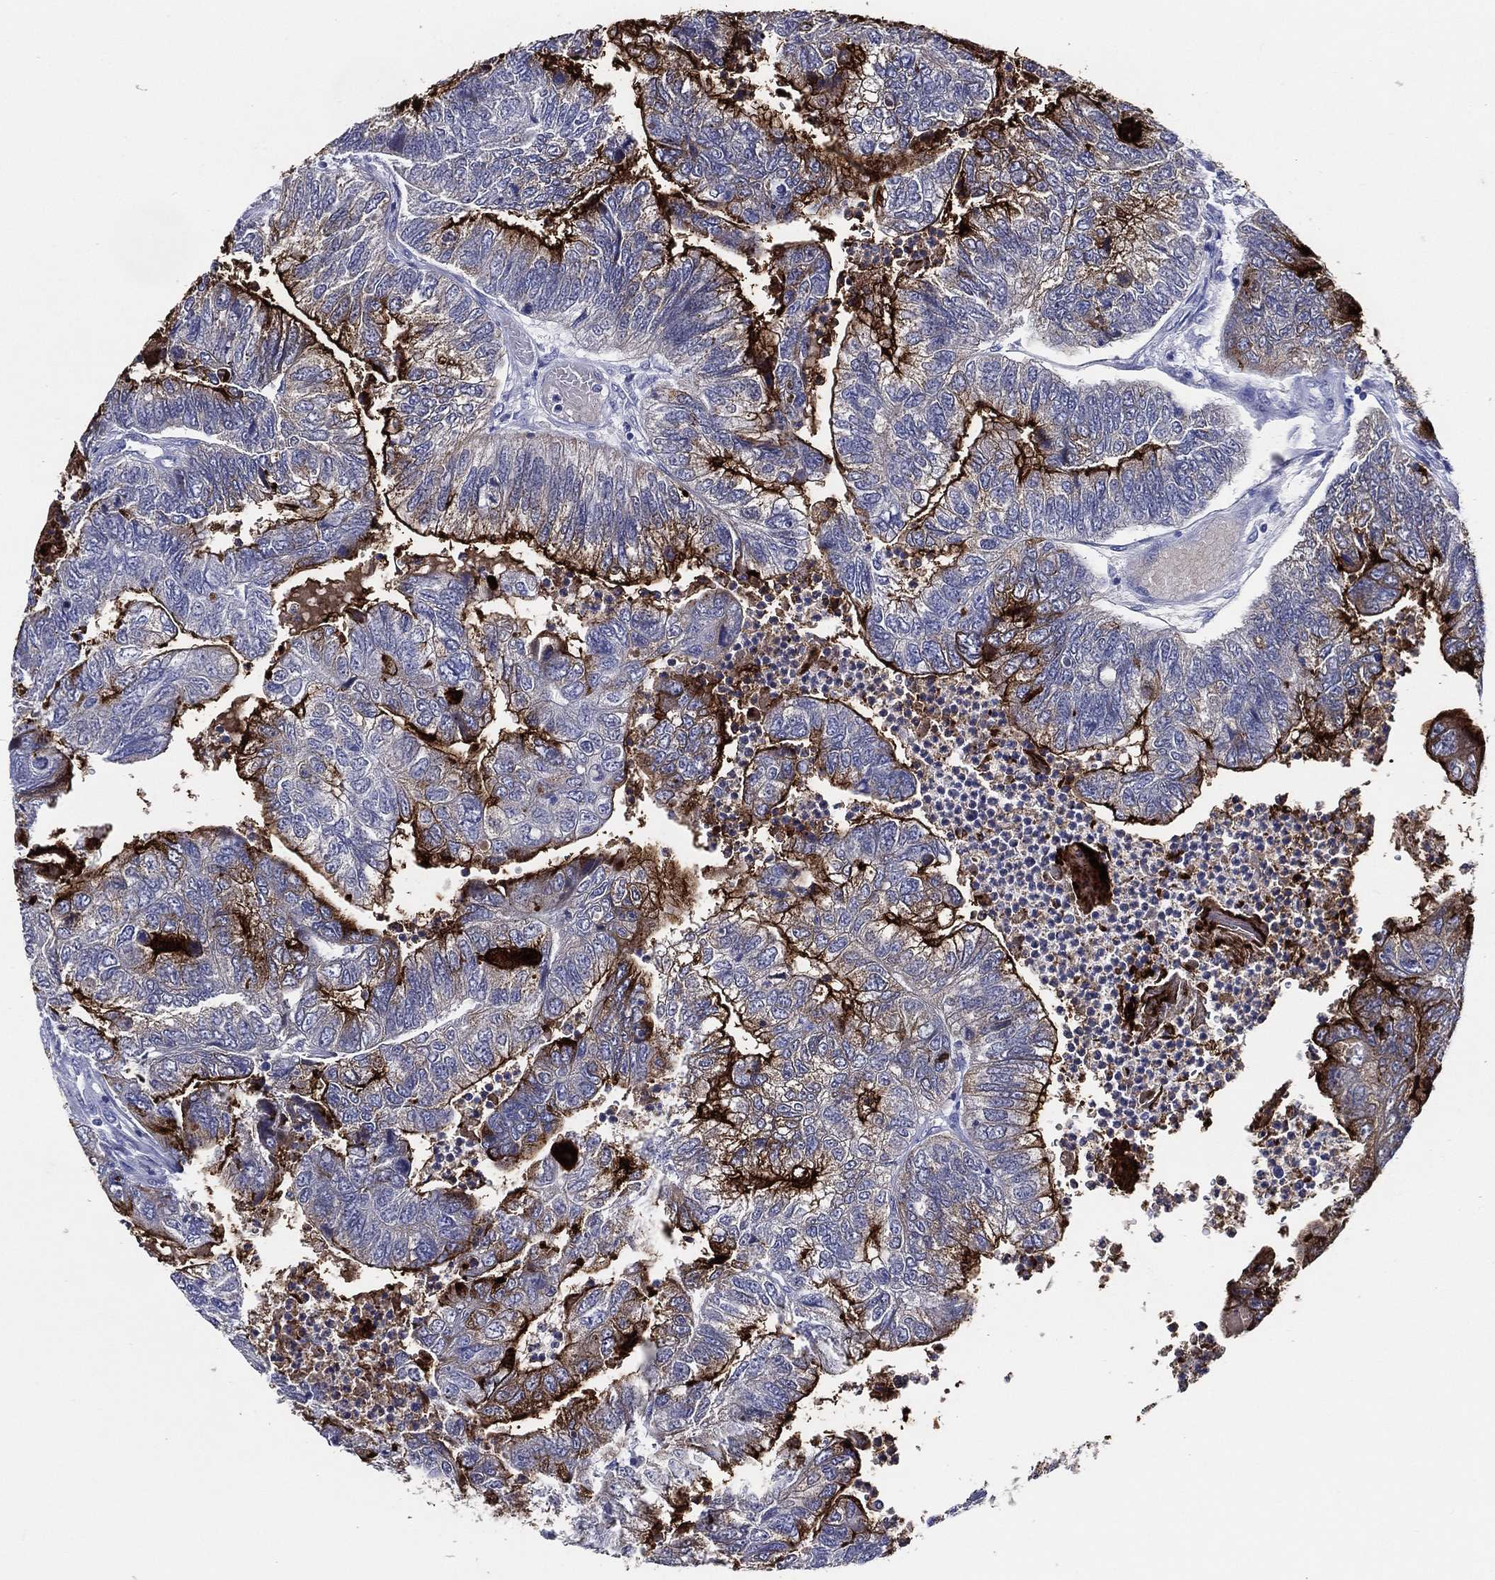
{"staining": {"intensity": "strong", "quantity": "25%-75%", "location": "cytoplasmic/membranous"}, "tissue": "colorectal cancer", "cell_type": "Tumor cells", "image_type": "cancer", "snomed": [{"axis": "morphology", "description": "Adenocarcinoma, NOS"}, {"axis": "topography", "description": "Colon"}], "caption": "Tumor cells exhibit high levels of strong cytoplasmic/membranous positivity in approximately 25%-75% of cells in colorectal adenocarcinoma.", "gene": "ACE2", "patient": {"sex": "female", "age": 67}}